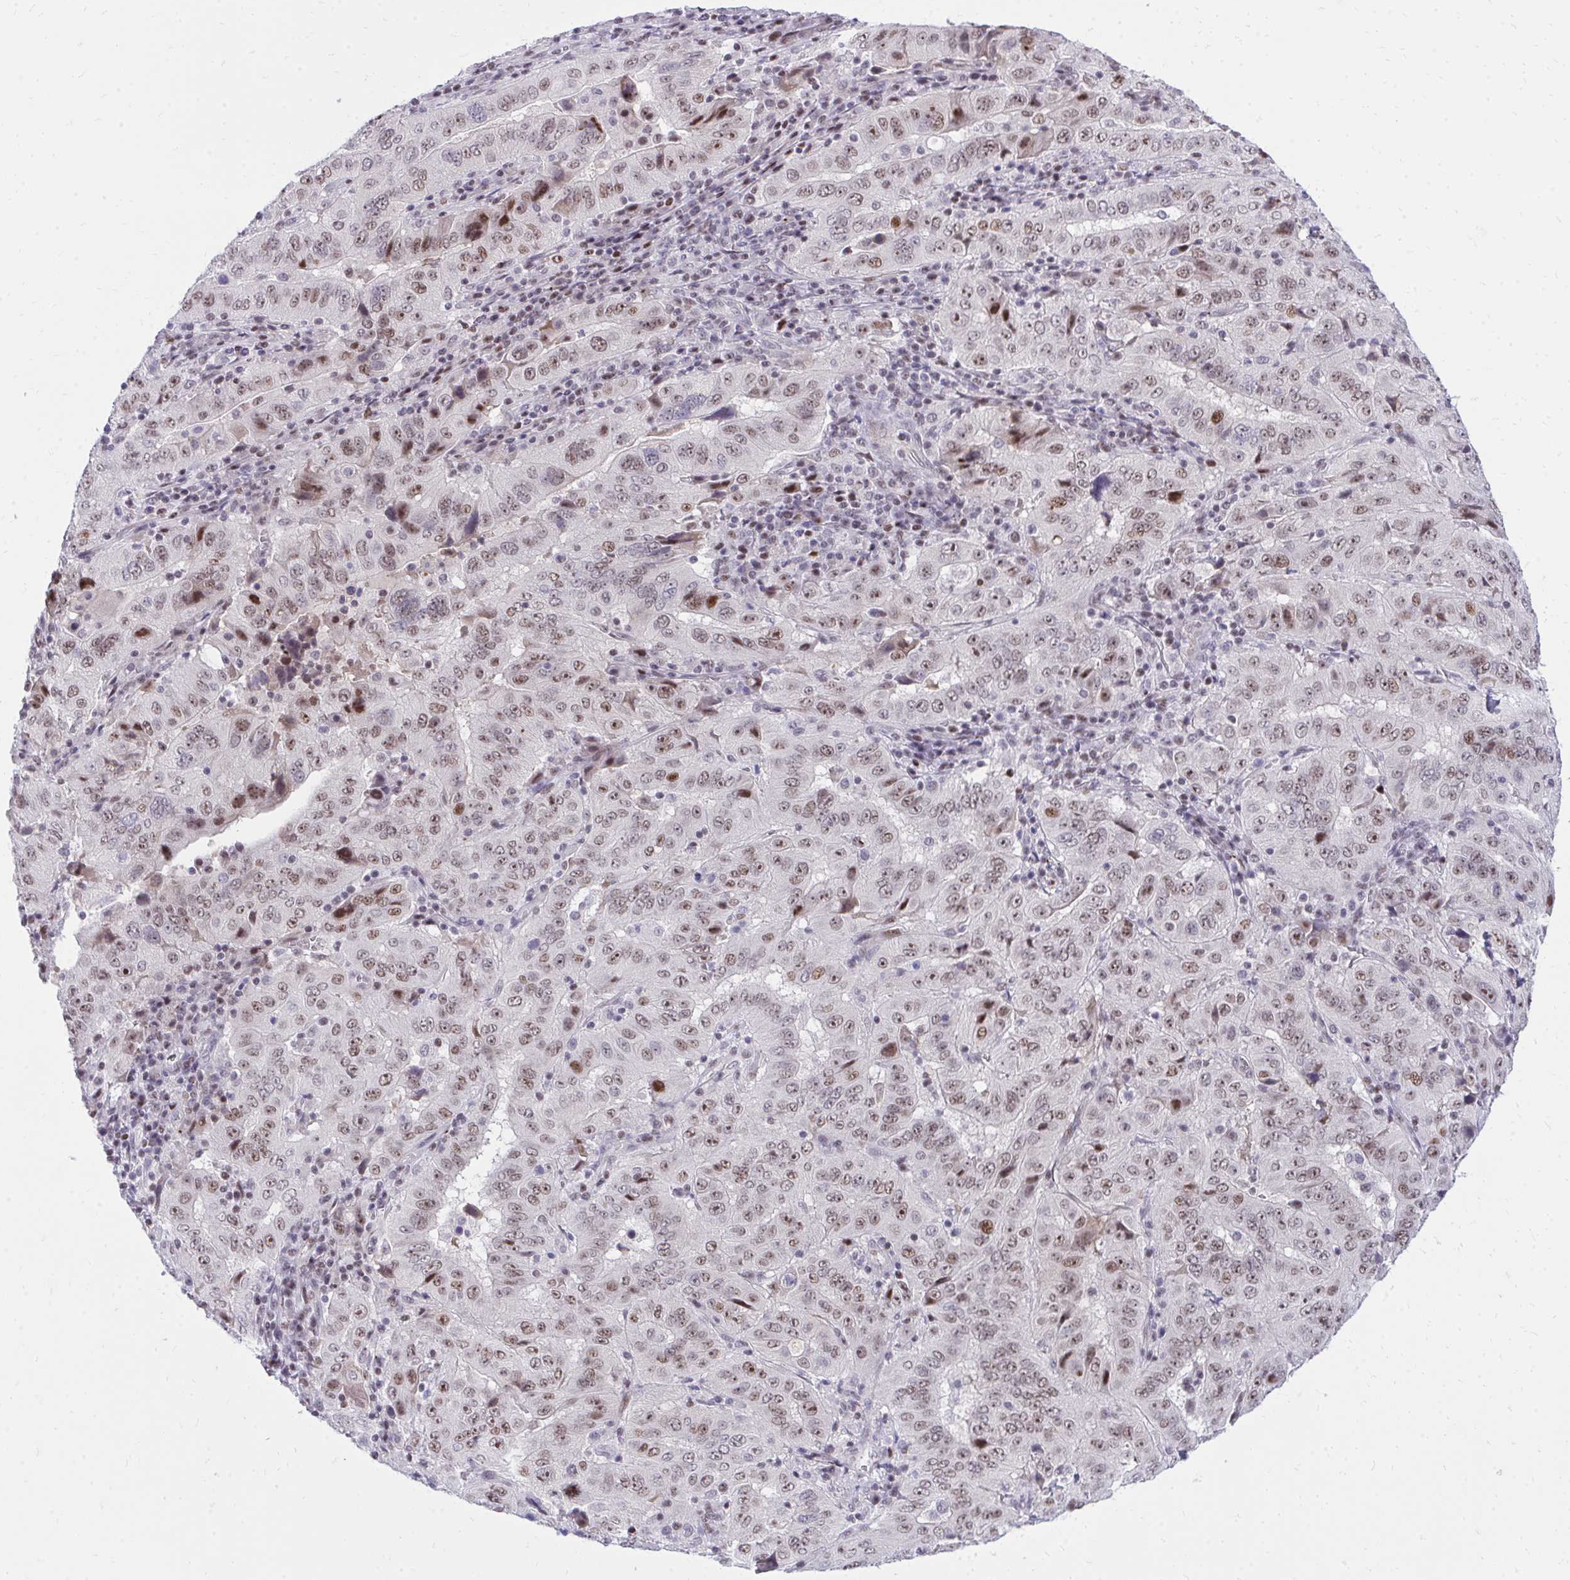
{"staining": {"intensity": "moderate", "quantity": ">75%", "location": "nuclear"}, "tissue": "pancreatic cancer", "cell_type": "Tumor cells", "image_type": "cancer", "snomed": [{"axis": "morphology", "description": "Adenocarcinoma, NOS"}, {"axis": "topography", "description": "Pancreas"}], "caption": "Protein staining shows moderate nuclear staining in about >75% of tumor cells in adenocarcinoma (pancreatic).", "gene": "C14orf39", "patient": {"sex": "male", "age": 63}}